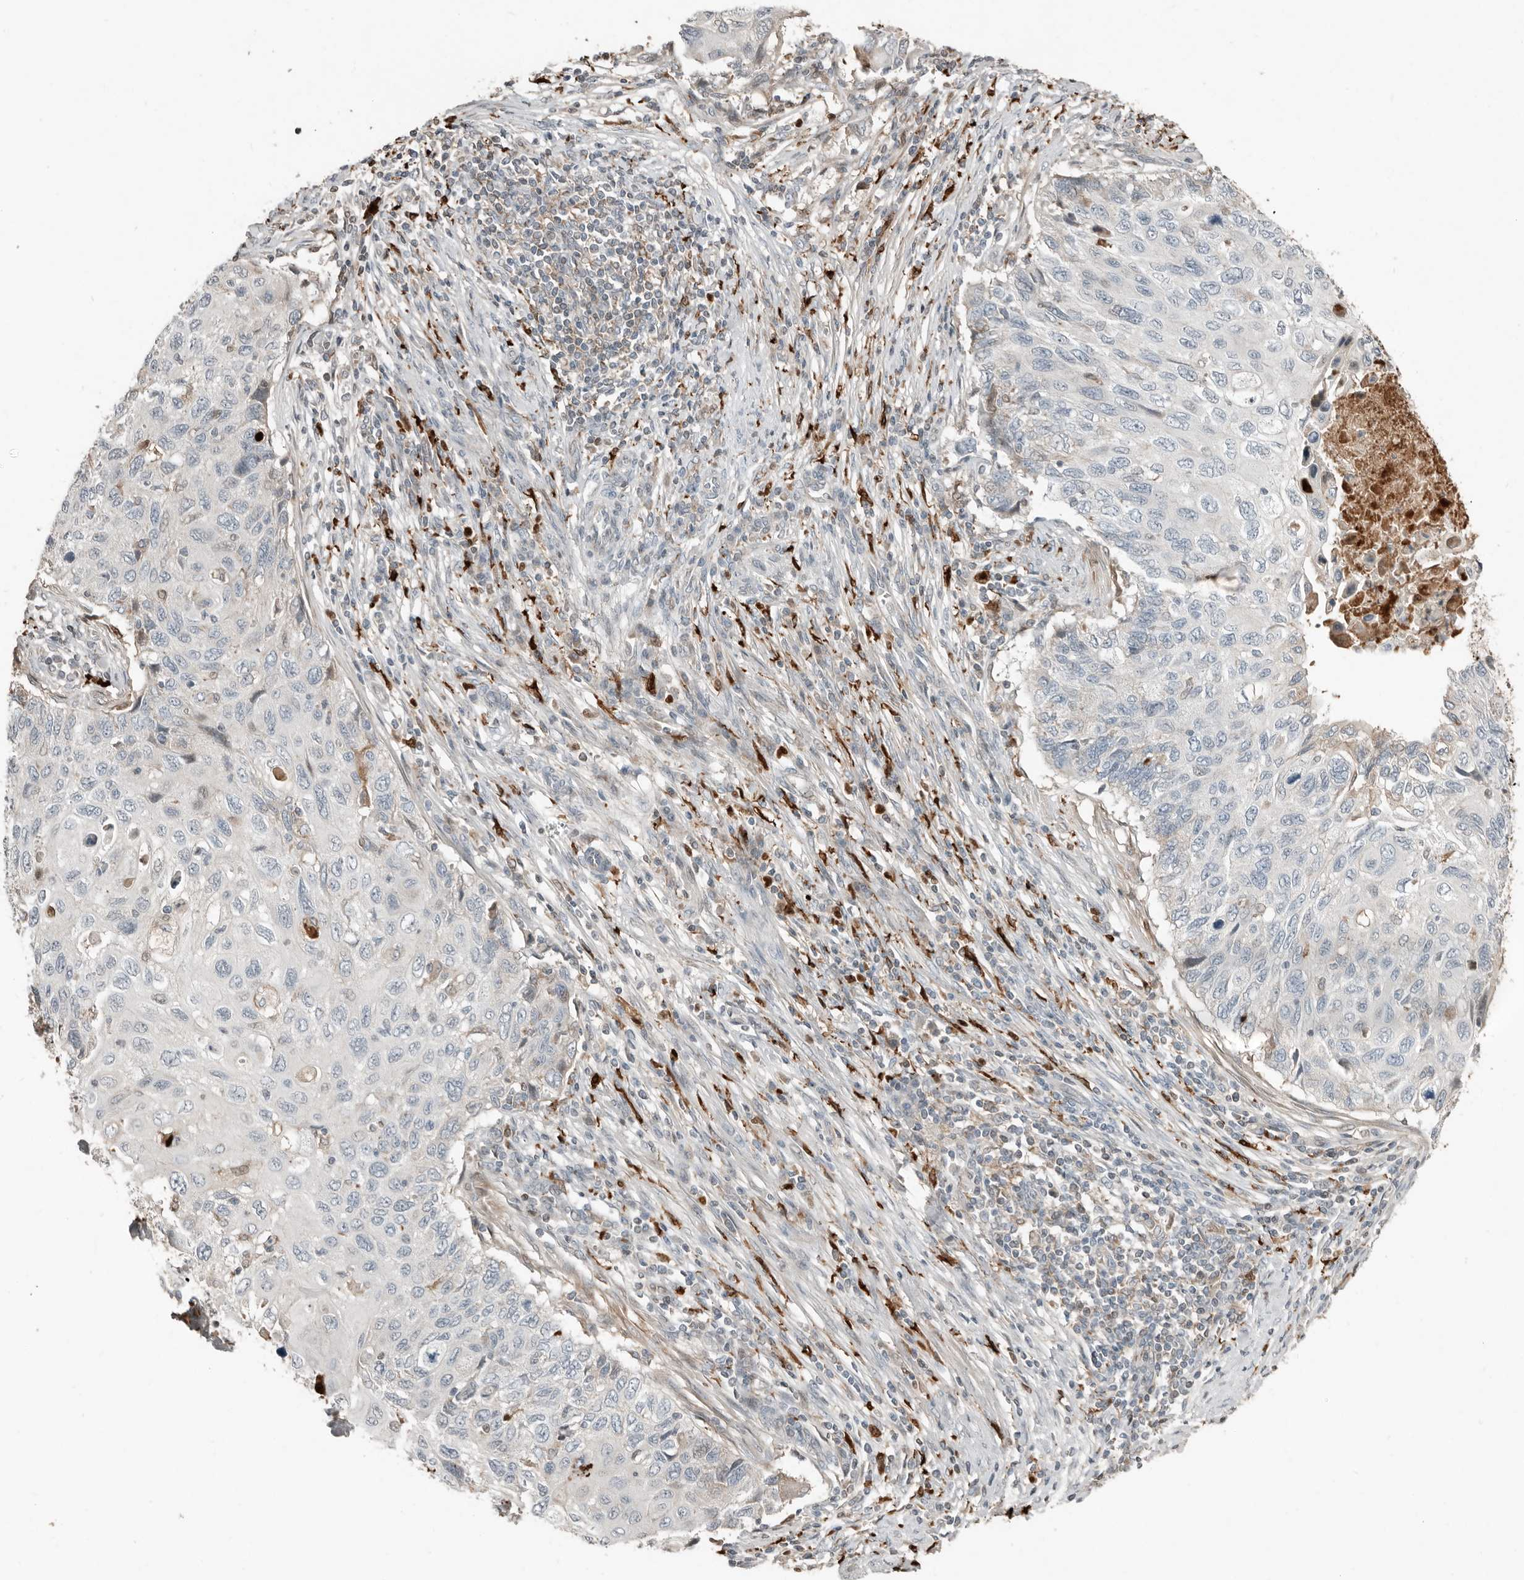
{"staining": {"intensity": "negative", "quantity": "none", "location": "none"}, "tissue": "cervical cancer", "cell_type": "Tumor cells", "image_type": "cancer", "snomed": [{"axis": "morphology", "description": "Squamous cell carcinoma, NOS"}, {"axis": "topography", "description": "Cervix"}], "caption": "Immunohistochemical staining of human cervical cancer (squamous cell carcinoma) shows no significant positivity in tumor cells.", "gene": "KLHL38", "patient": {"sex": "female", "age": 70}}